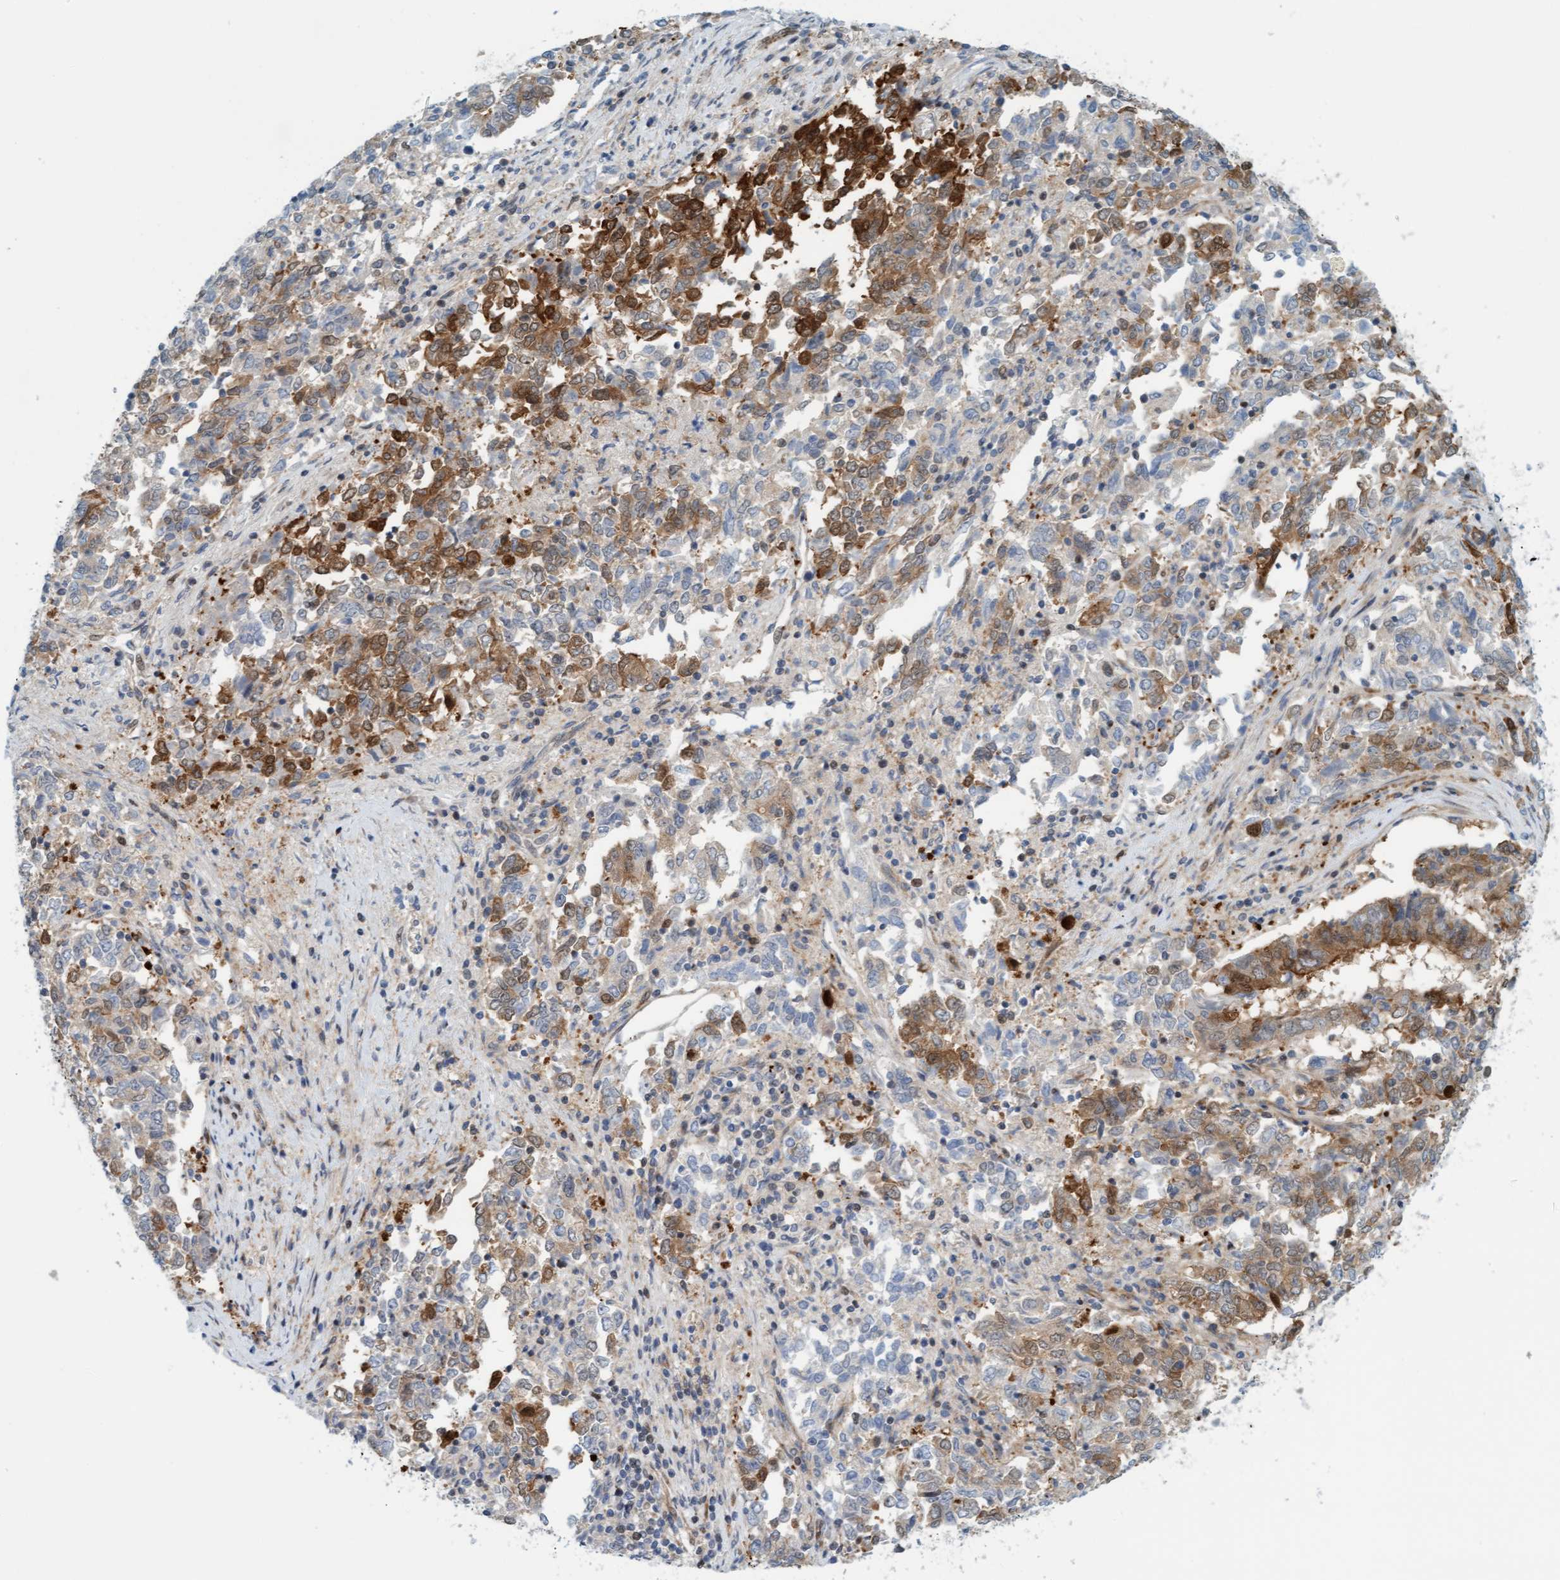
{"staining": {"intensity": "moderate", "quantity": "25%-75%", "location": "cytoplasmic/membranous"}, "tissue": "endometrial cancer", "cell_type": "Tumor cells", "image_type": "cancer", "snomed": [{"axis": "morphology", "description": "Adenocarcinoma, NOS"}, {"axis": "topography", "description": "Endometrium"}], "caption": "This histopathology image reveals immunohistochemistry (IHC) staining of endometrial cancer, with medium moderate cytoplasmic/membranous expression in about 25%-75% of tumor cells.", "gene": "EIF4EBP1", "patient": {"sex": "female", "age": 80}}